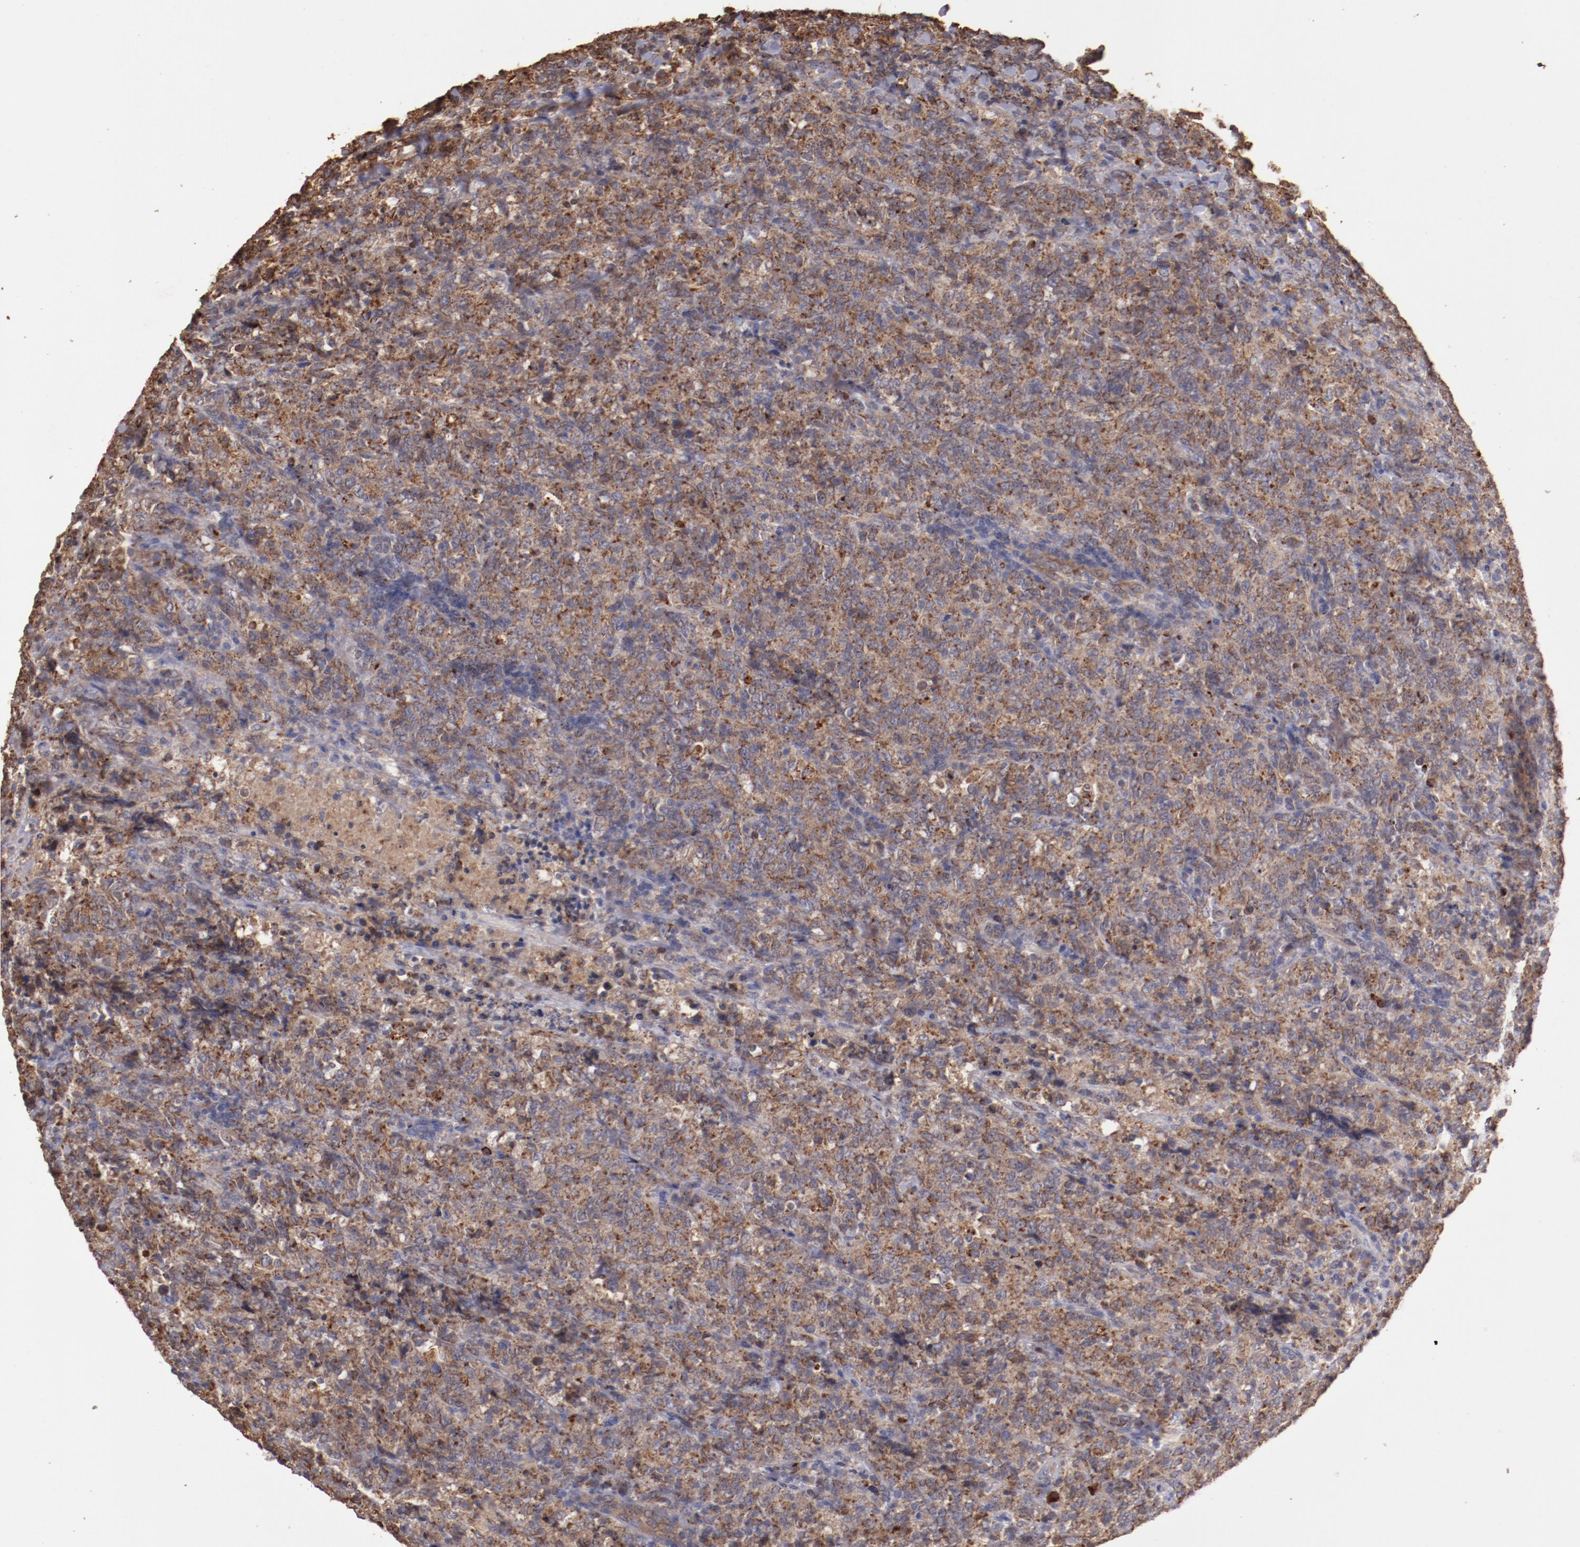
{"staining": {"intensity": "moderate", "quantity": "25%-75%", "location": "cytoplasmic/membranous"}, "tissue": "lymphoma", "cell_type": "Tumor cells", "image_type": "cancer", "snomed": [{"axis": "morphology", "description": "Malignant lymphoma, non-Hodgkin's type, High grade"}, {"axis": "topography", "description": "Tonsil"}], "caption": "Brown immunohistochemical staining in human high-grade malignant lymphoma, non-Hodgkin's type exhibits moderate cytoplasmic/membranous staining in about 25%-75% of tumor cells.", "gene": "SRRD", "patient": {"sex": "female", "age": 36}}